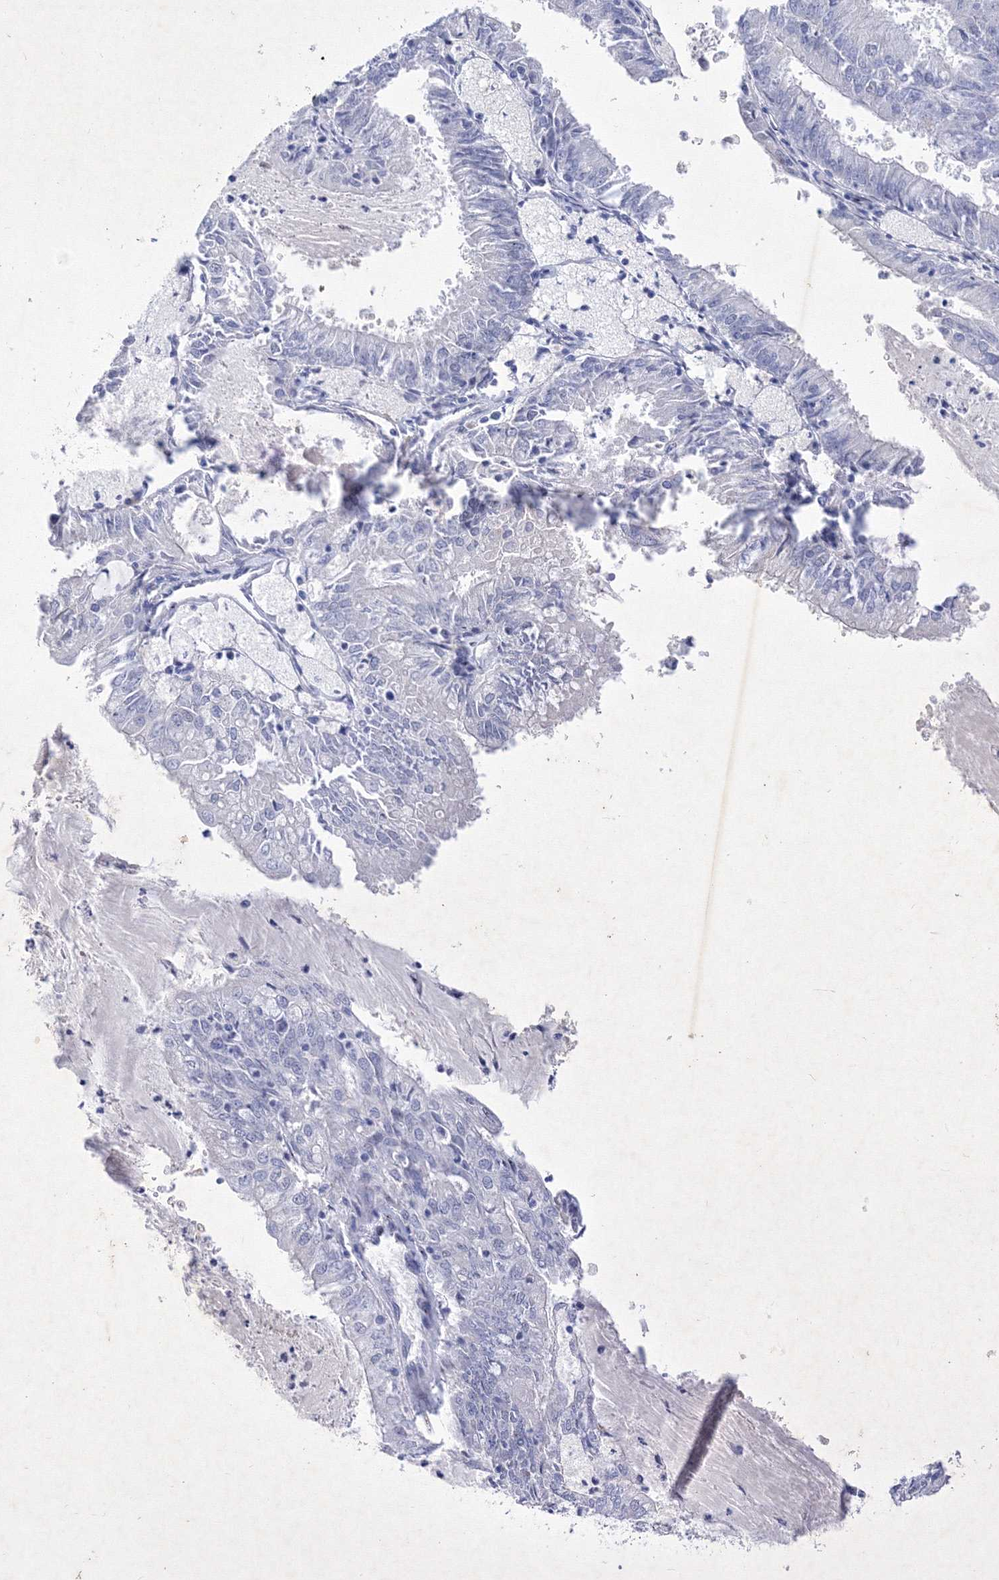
{"staining": {"intensity": "negative", "quantity": "none", "location": "none"}, "tissue": "endometrial cancer", "cell_type": "Tumor cells", "image_type": "cancer", "snomed": [{"axis": "morphology", "description": "Adenocarcinoma, NOS"}, {"axis": "topography", "description": "Endometrium"}], "caption": "An immunohistochemistry micrograph of endometrial cancer (adenocarcinoma) is shown. There is no staining in tumor cells of endometrial cancer (adenocarcinoma).", "gene": "GPN1", "patient": {"sex": "female", "age": 57}}